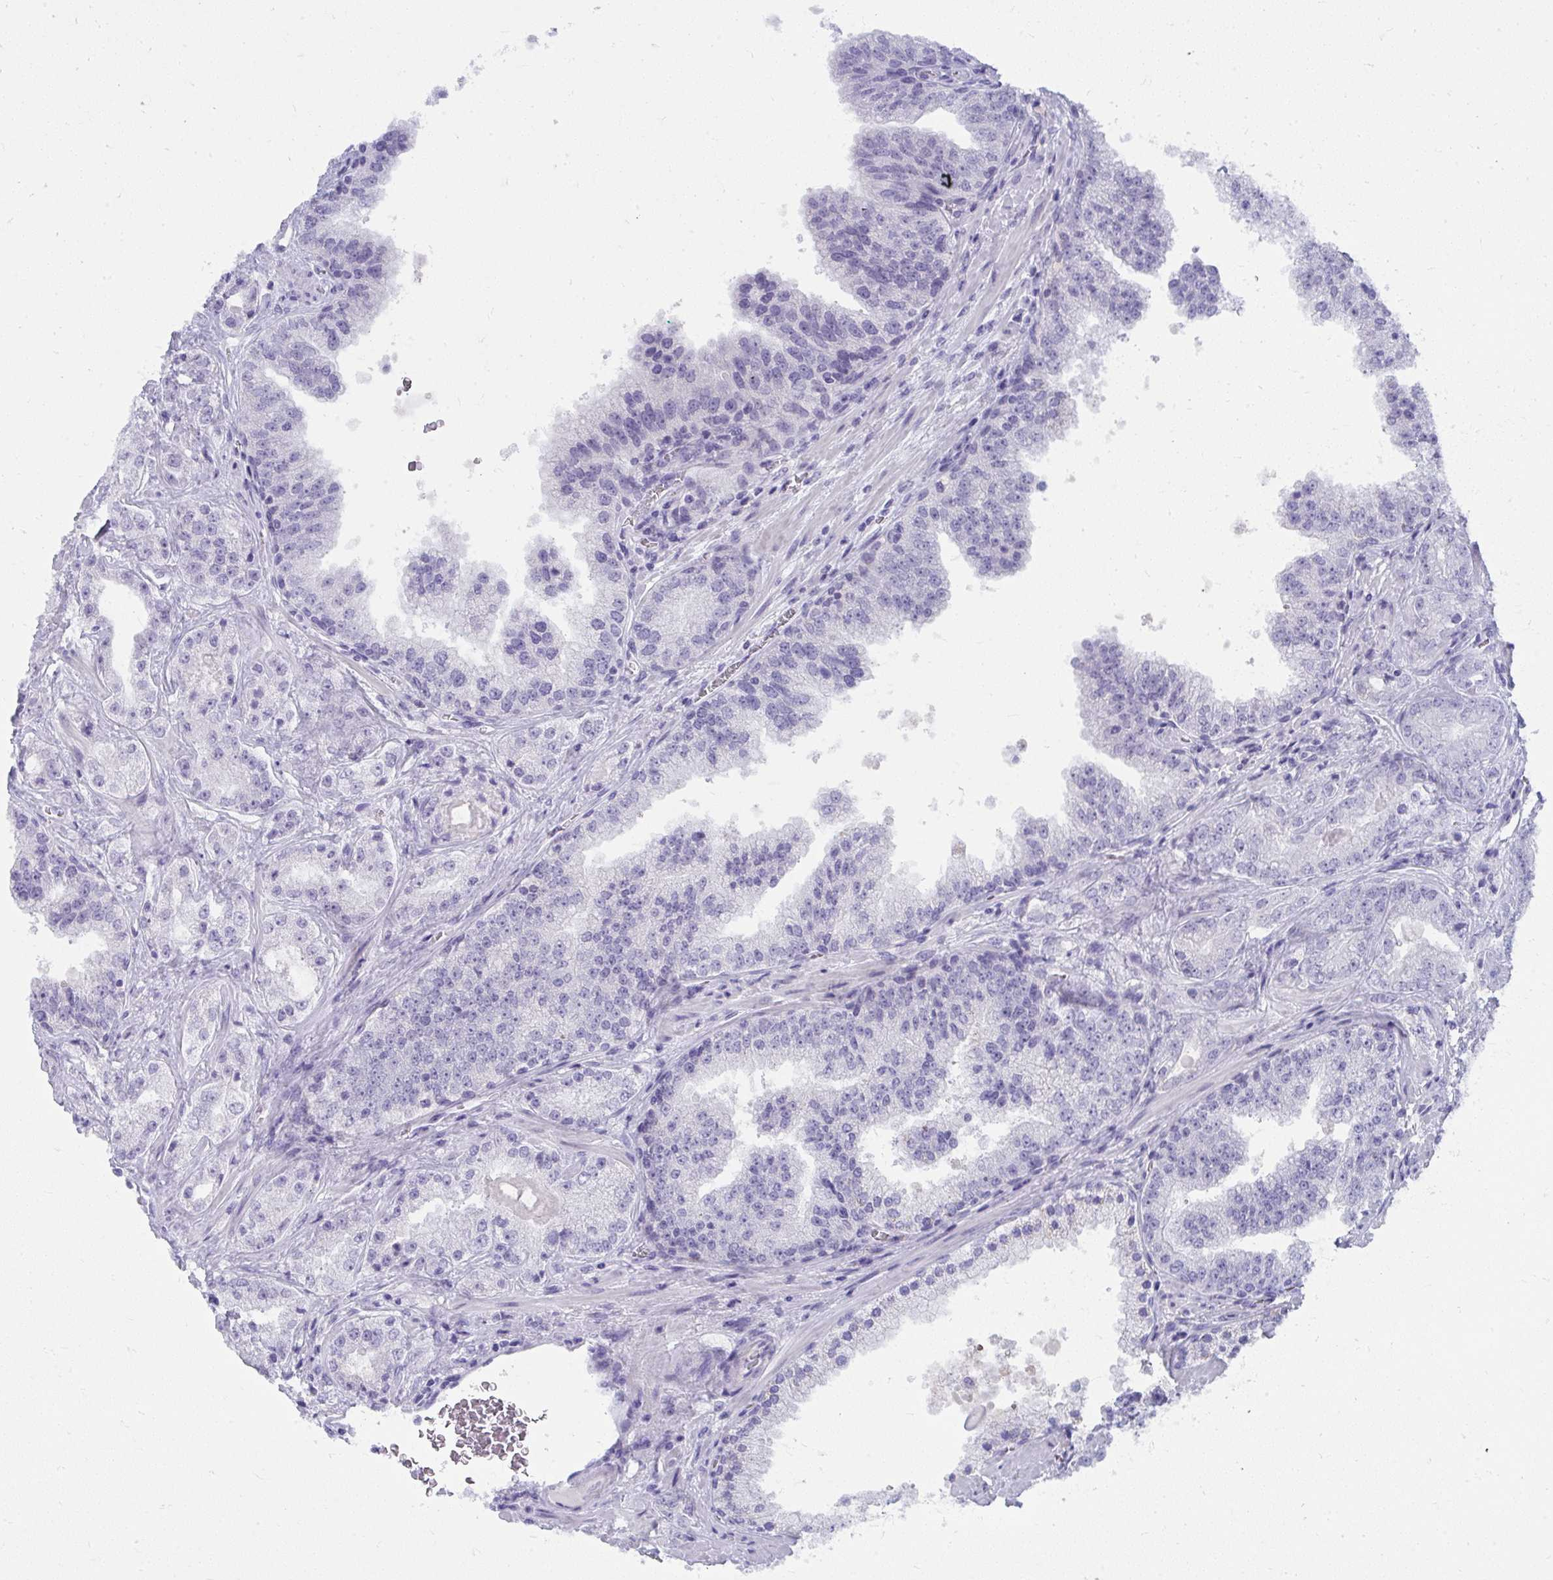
{"staining": {"intensity": "negative", "quantity": "none", "location": "none"}, "tissue": "prostate cancer", "cell_type": "Tumor cells", "image_type": "cancer", "snomed": [{"axis": "morphology", "description": "Adenocarcinoma, High grade"}, {"axis": "topography", "description": "Prostate"}], "caption": "Immunohistochemical staining of human adenocarcinoma (high-grade) (prostate) exhibits no significant positivity in tumor cells.", "gene": "UGT3A2", "patient": {"sex": "male", "age": 67}}